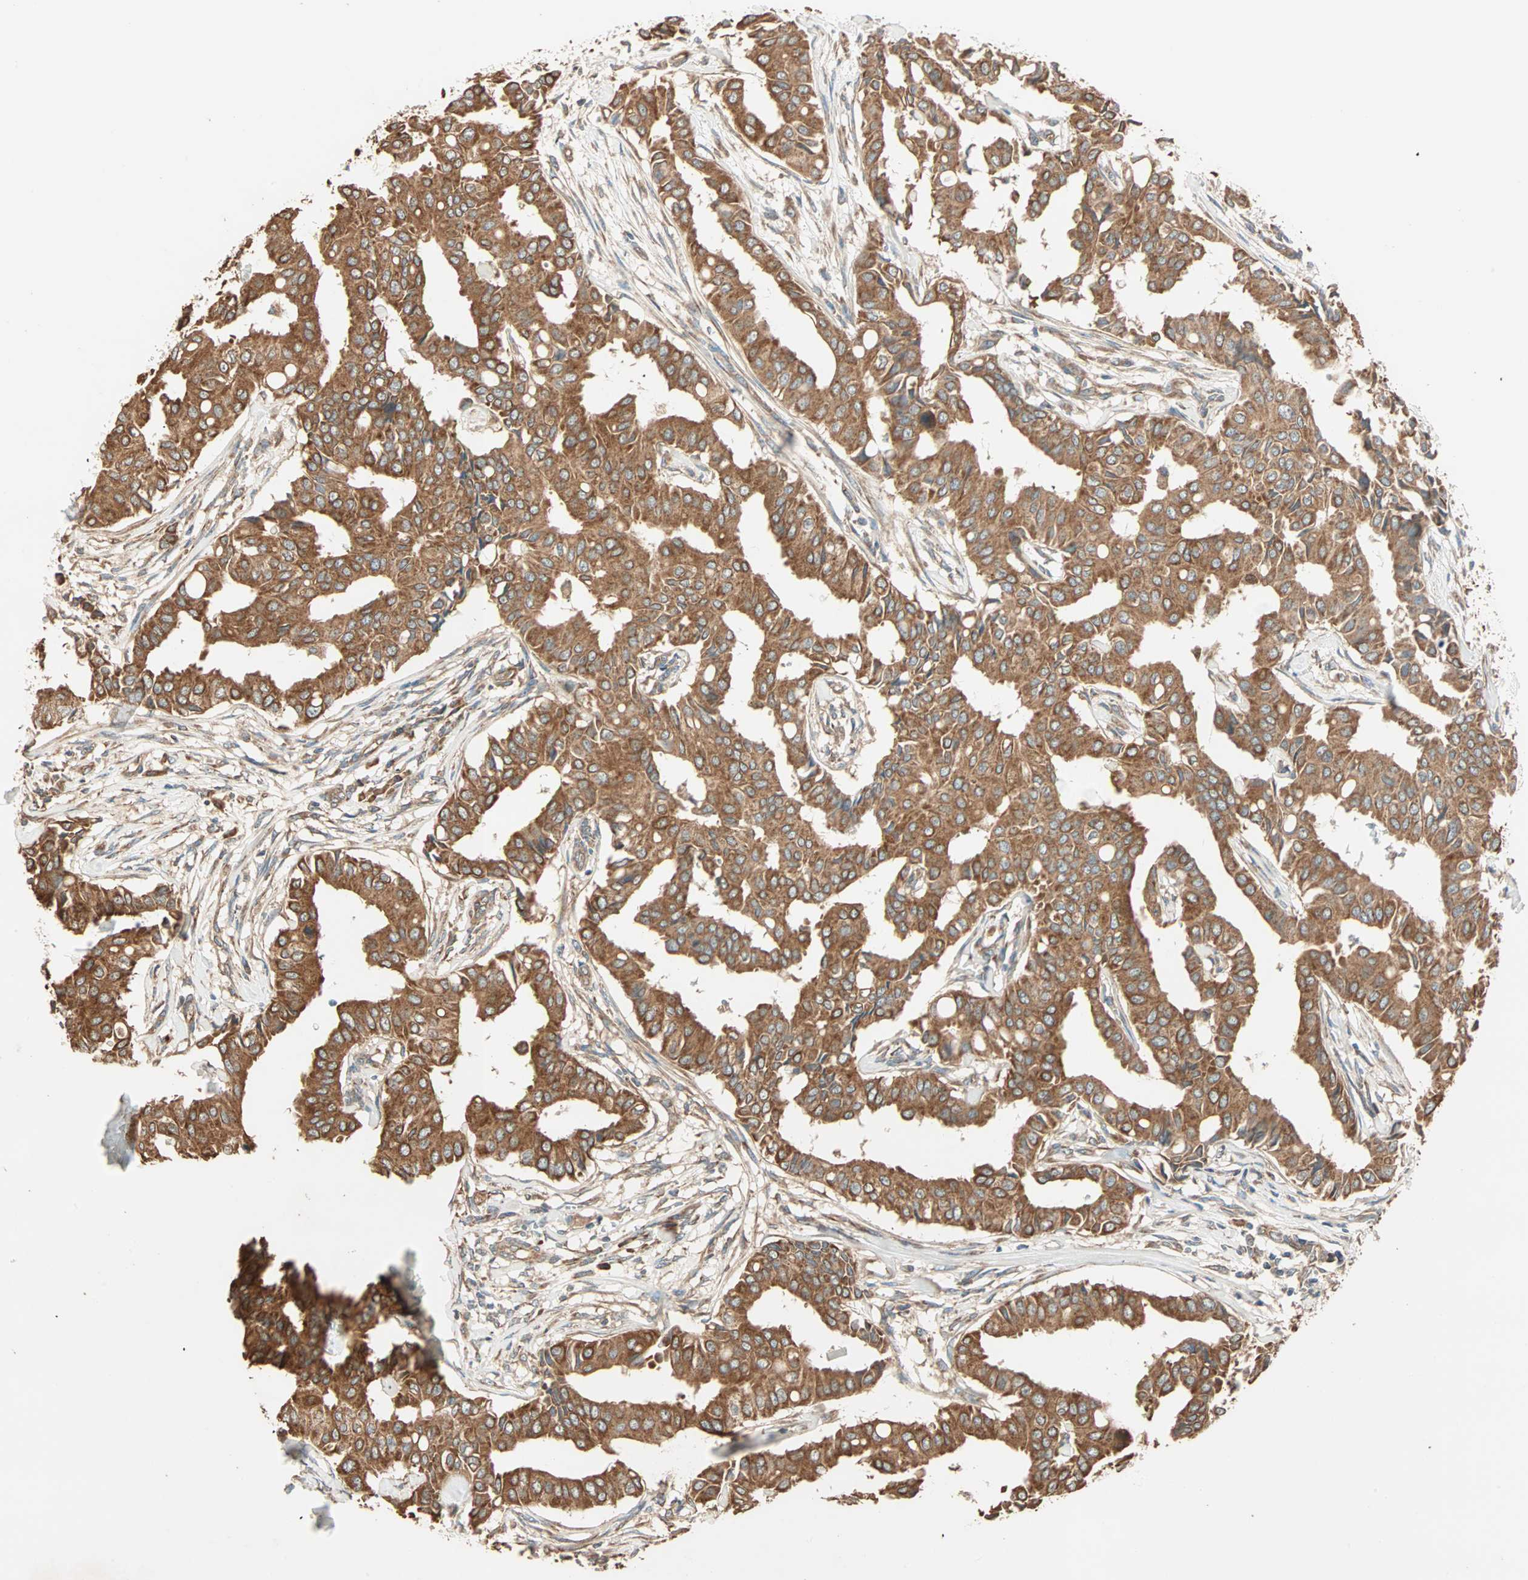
{"staining": {"intensity": "strong", "quantity": ">75%", "location": "cytoplasmic/membranous"}, "tissue": "head and neck cancer", "cell_type": "Tumor cells", "image_type": "cancer", "snomed": [{"axis": "morphology", "description": "Adenocarcinoma, NOS"}, {"axis": "topography", "description": "Salivary gland"}, {"axis": "topography", "description": "Head-Neck"}], "caption": "The immunohistochemical stain labels strong cytoplasmic/membranous expression in tumor cells of head and neck cancer (adenocarcinoma) tissue. The staining was performed using DAB (3,3'-diaminobenzidine), with brown indicating positive protein expression. Nuclei are stained blue with hematoxylin.", "gene": "EIF4G2", "patient": {"sex": "female", "age": 59}}